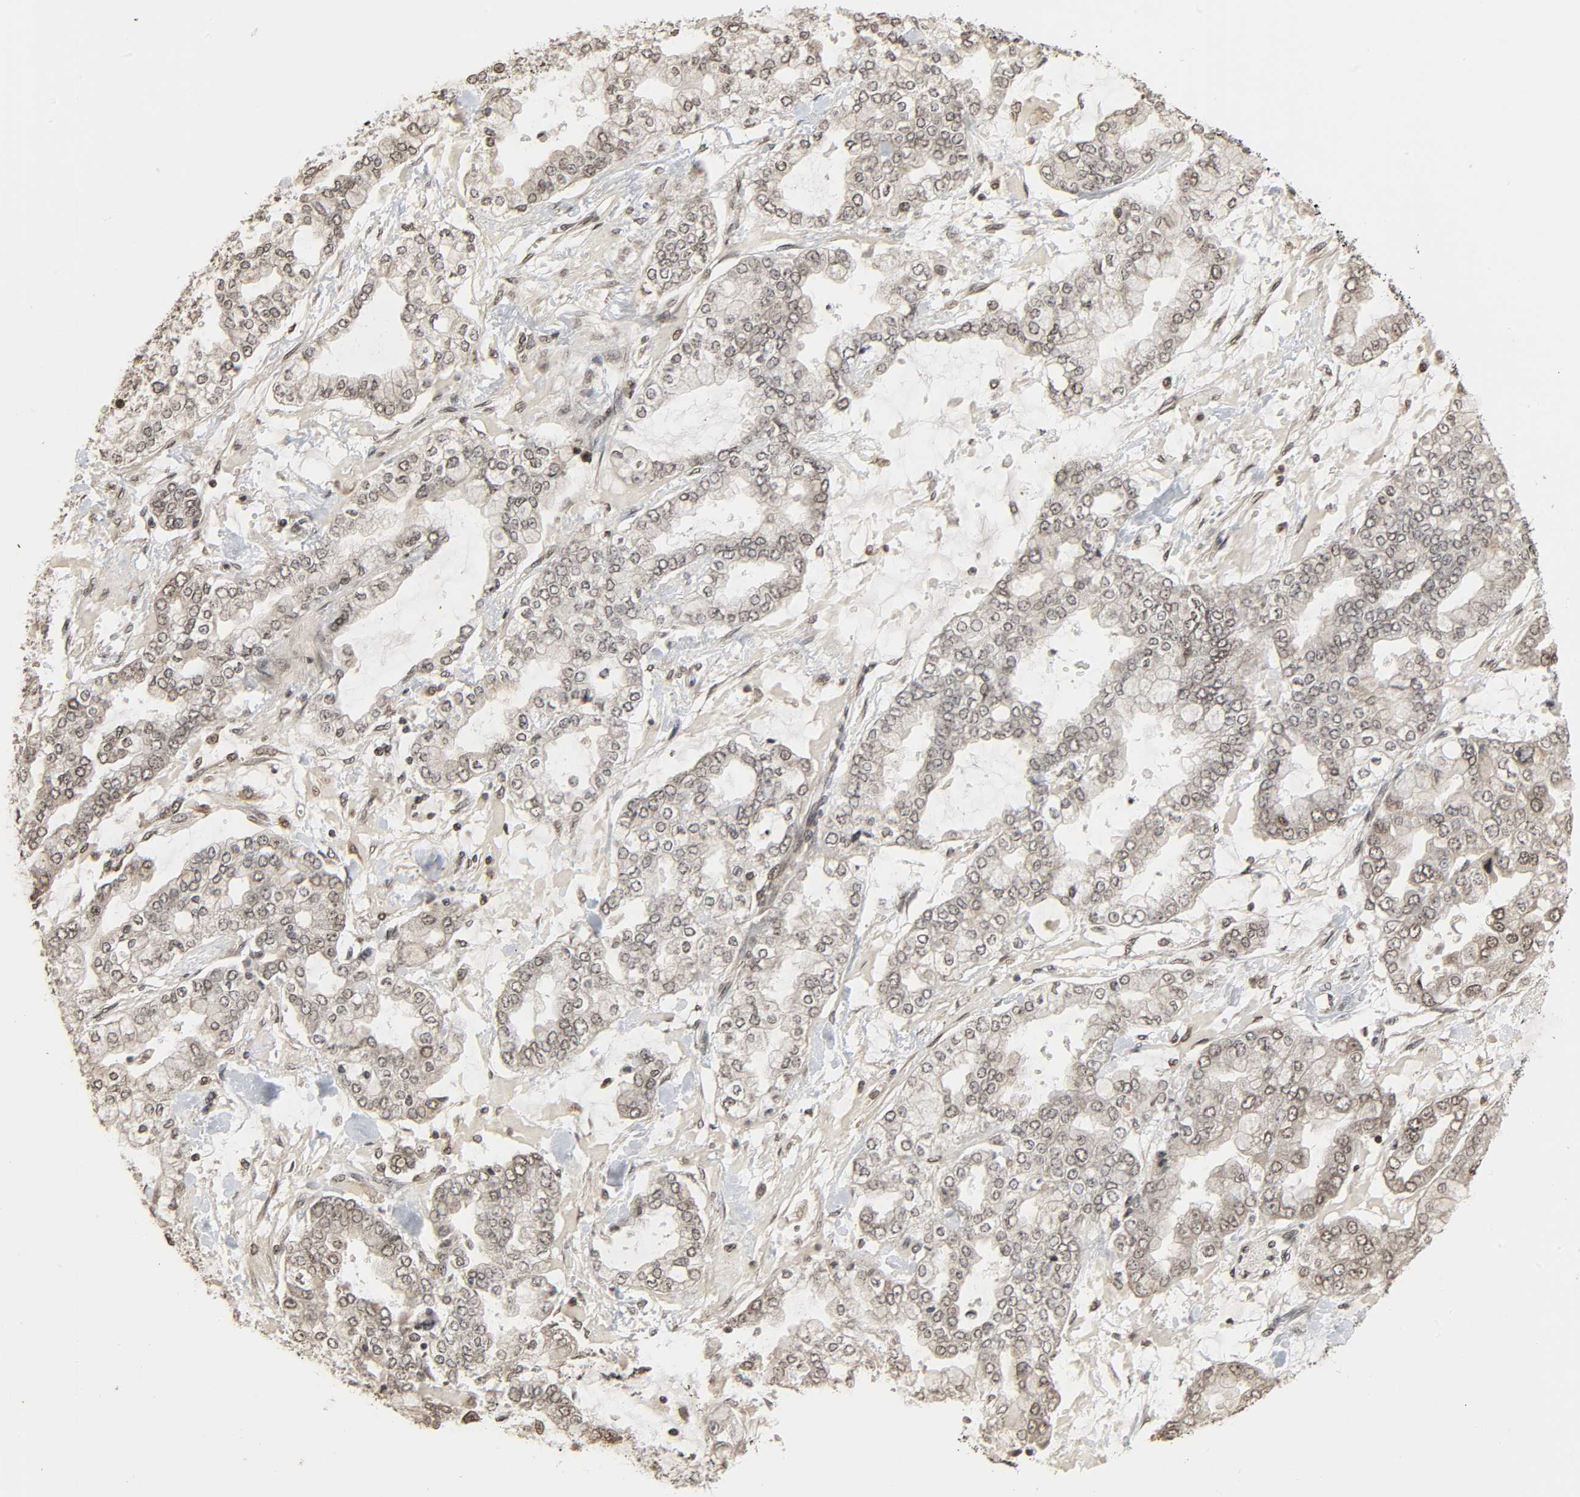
{"staining": {"intensity": "weak", "quantity": "<25%", "location": "nuclear"}, "tissue": "stomach cancer", "cell_type": "Tumor cells", "image_type": "cancer", "snomed": [{"axis": "morphology", "description": "Normal tissue, NOS"}, {"axis": "morphology", "description": "Adenocarcinoma, NOS"}, {"axis": "topography", "description": "Stomach, upper"}, {"axis": "topography", "description": "Stomach"}], "caption": "Human stomach cancer stained for a protein using immunohistochemistry (IHC) demonstrates no positivity in tumor cells.", "gene": "XRCC1", "patient": {"sex": "male", "age": 76}}